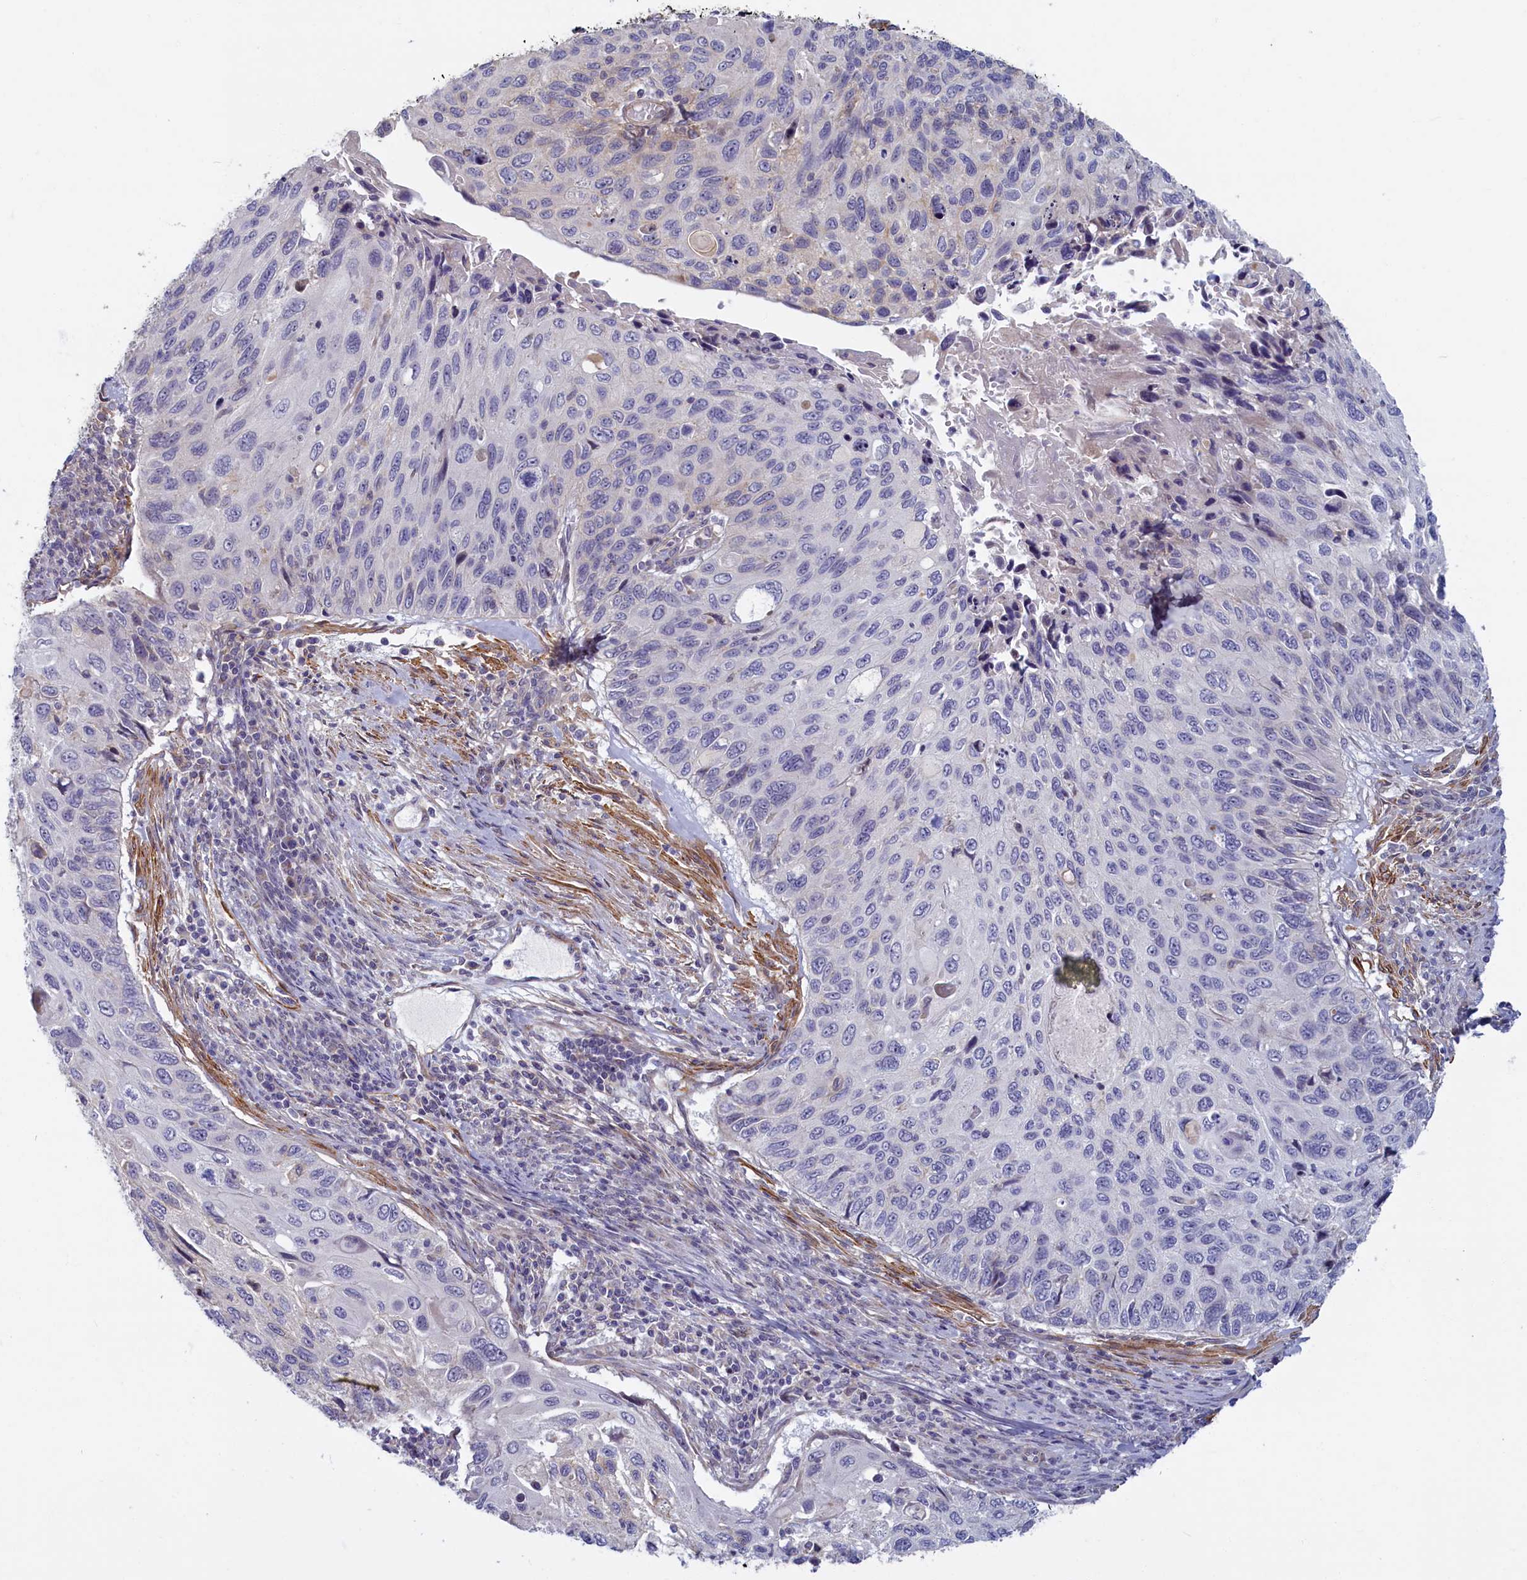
{"staining": {"intensity": "weak", "quantity": "<25%", "location": "cytoplasmic/membranous"}, "tissue": "cervical cancer", "cell_type": "Tumor cells", "image_type": "cancer", "snomed": [{"axis": "morphology", "description": "Squamous cell carcinoma, NOS"}, {"axis": "topography", "description": "Cervix"}], "caption": "High magnification brightfield microscopy of cervical cancer stained with DAB (3,3'-diaminobenzidine) (brown) and counterstained with hematoxylin (blue): tumor cells show no significant positivity.", "gene": "TRPM4", "patient": {"sex": "female", "age": 70}}